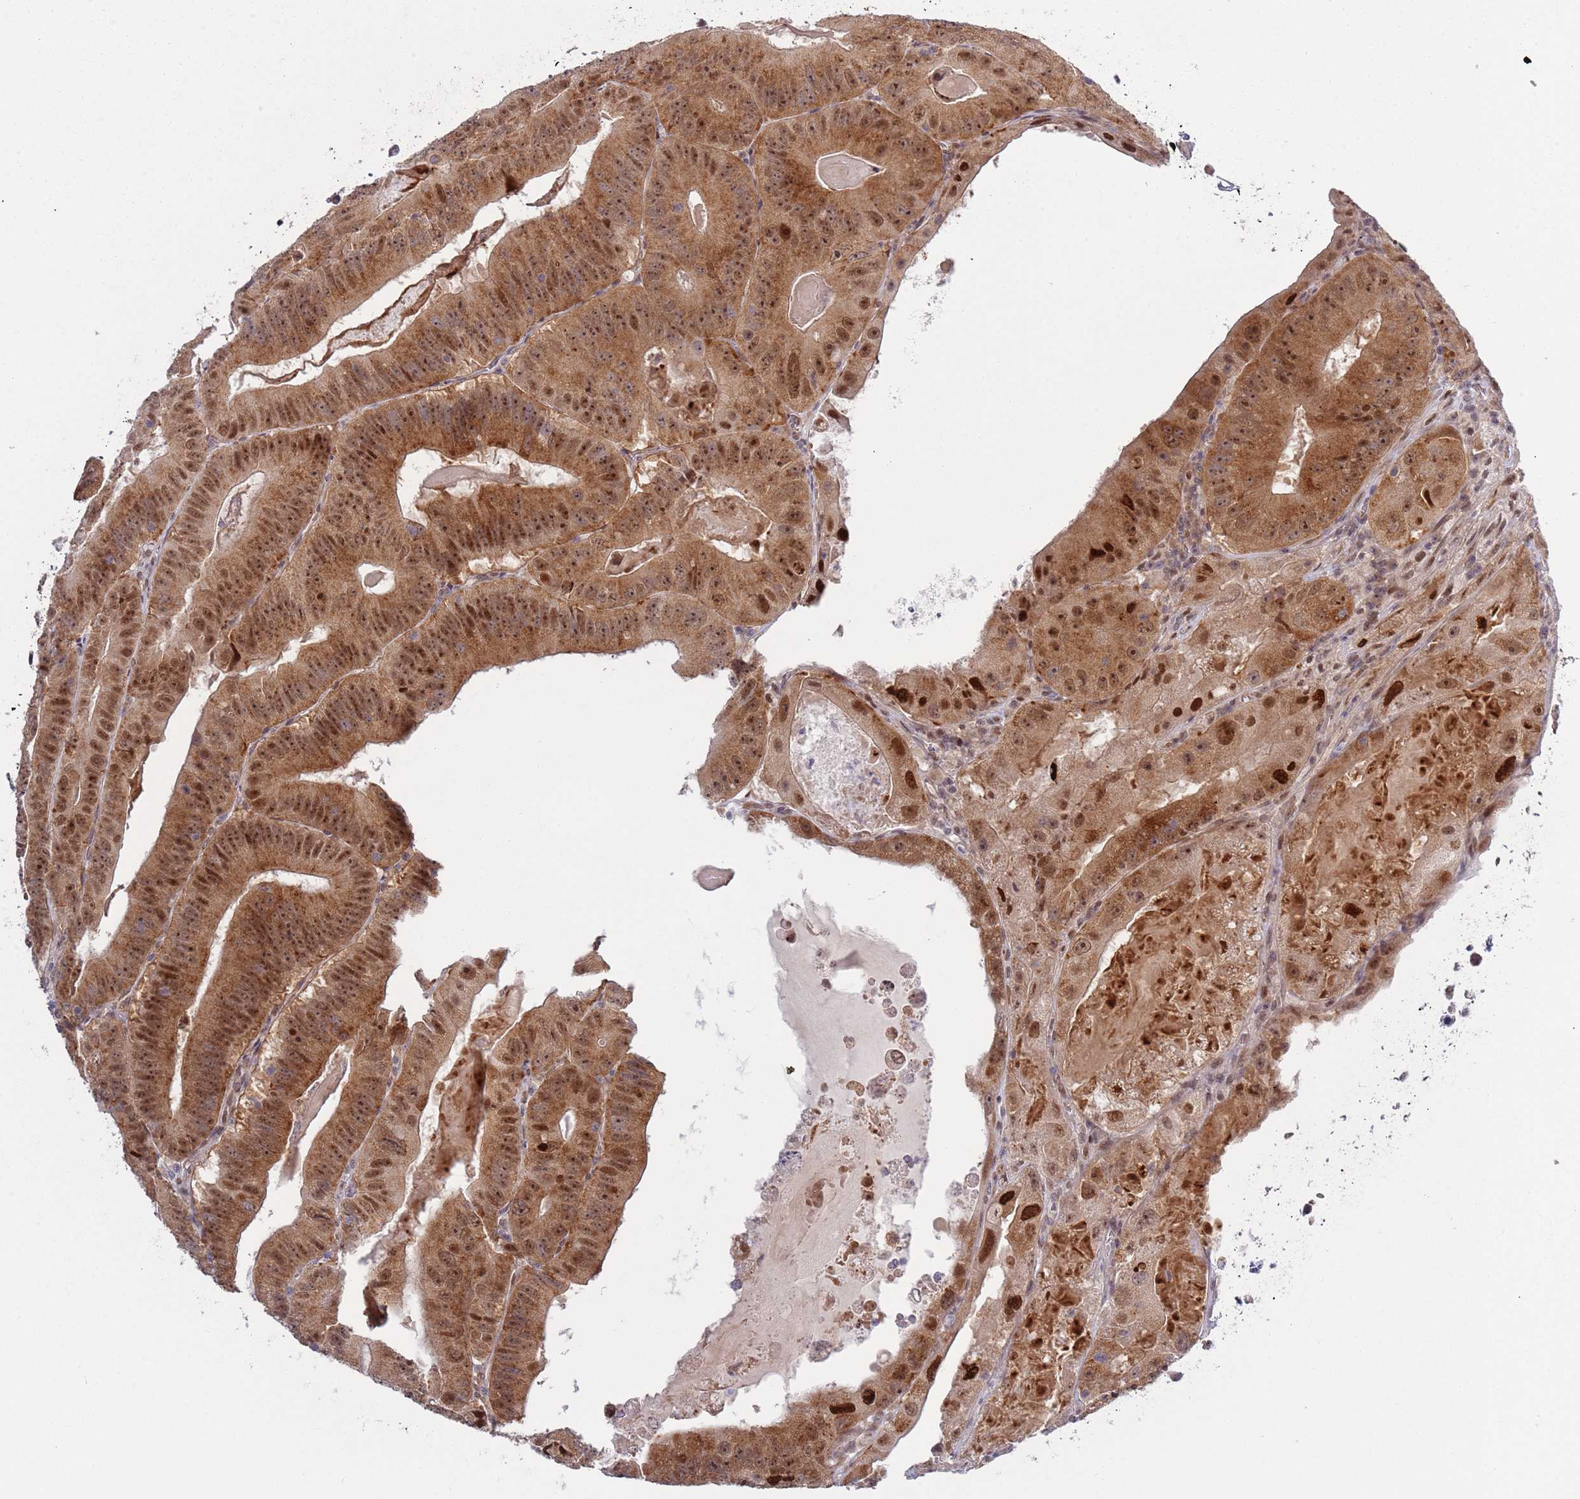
{"staining": {"intensity": "moderate", "quantity": ">75%", "location": "cytoplasmic/membranous,nuclear"}, "tissue": "colorectal cancer", "cell_type": "Tumor cells", "image_type": "cancer", "snomed": [{"axis": "morphology", "description": "Adenocarcinoma, NOS"}, {"axis": "topography", "description": "Colon"}], "caption": "About >75% of tumor cells in human colorectal cancer (adenocarcinoma) show moderate cytoplasmic/membranous and nuclear protein staining as visualized by brown immunohistochemical staining.", "gene": "SLC25A32", "patient": {"sex": "female", "age": 86}}